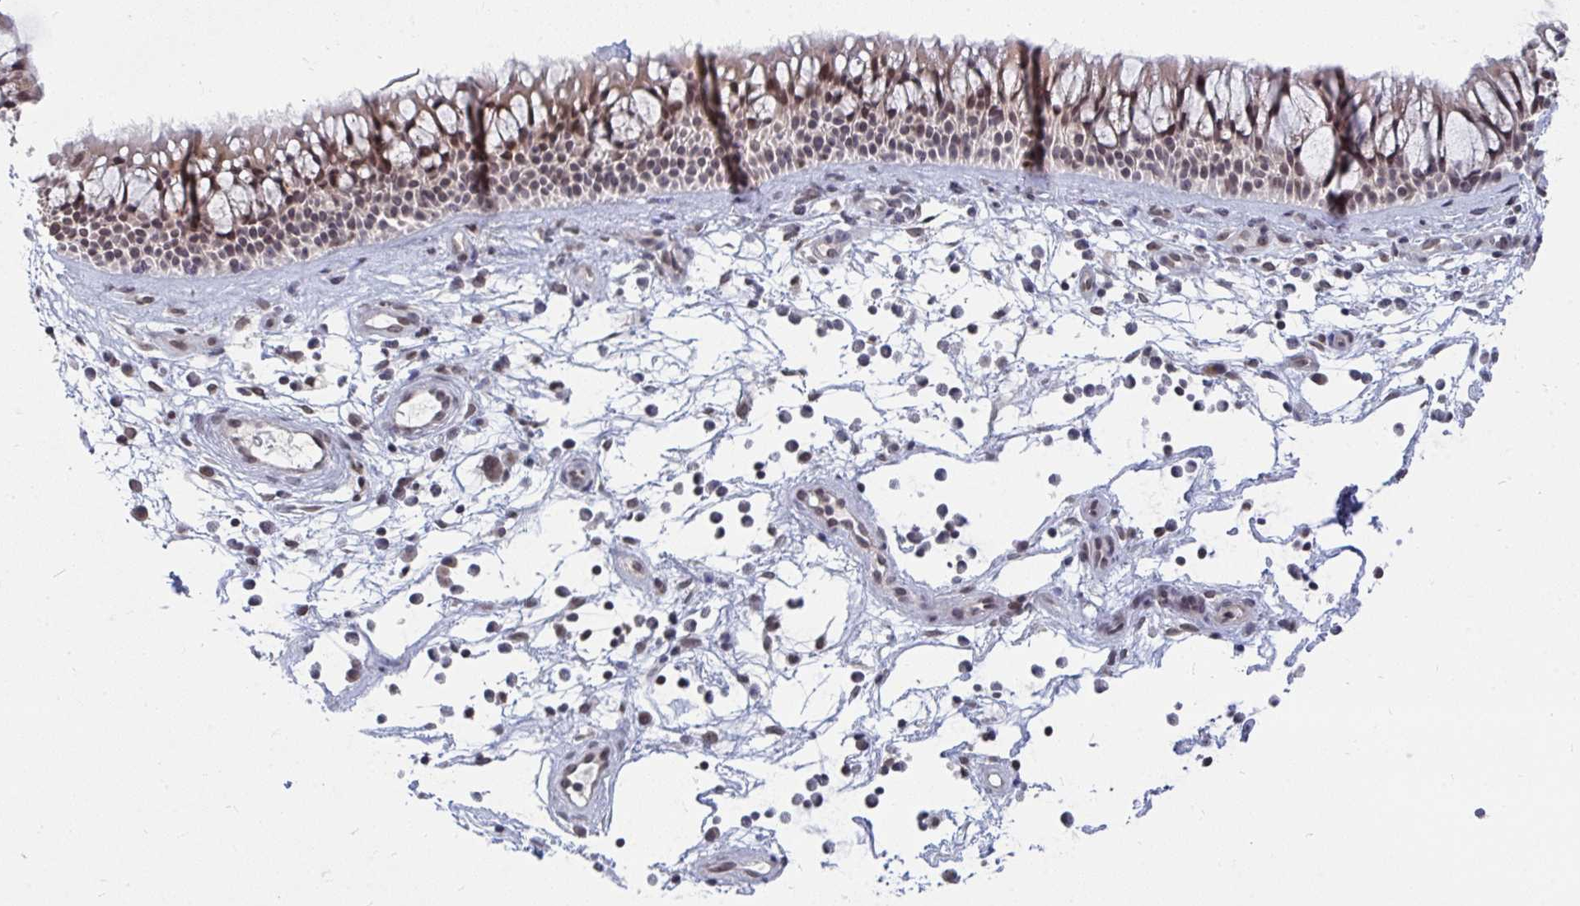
{"staining": {"intensity": "weak", "quantity": ">75%", "location": "cytoplasmic/membranous,nuclear"}, "tissue": "nasopharynx", "cell_type": "Respiratory epithelial cells", "image_type": "normal", "snomed": [{"axis": "morphology", "description": "Normal tissue, NOS"}, {"axis": "topography", "description": "Nasopharynx"}], "caption": "DAB (3,3'-diaminobenzidine) immunohistochemical staining of benign nasopharynx shows weak cytoplasmic/membranous,nuclear protein staining in about >75% of respiratory epithelial cells.", "gene": "TRIP12", "patient": {"sex": "male", "age": 56}}